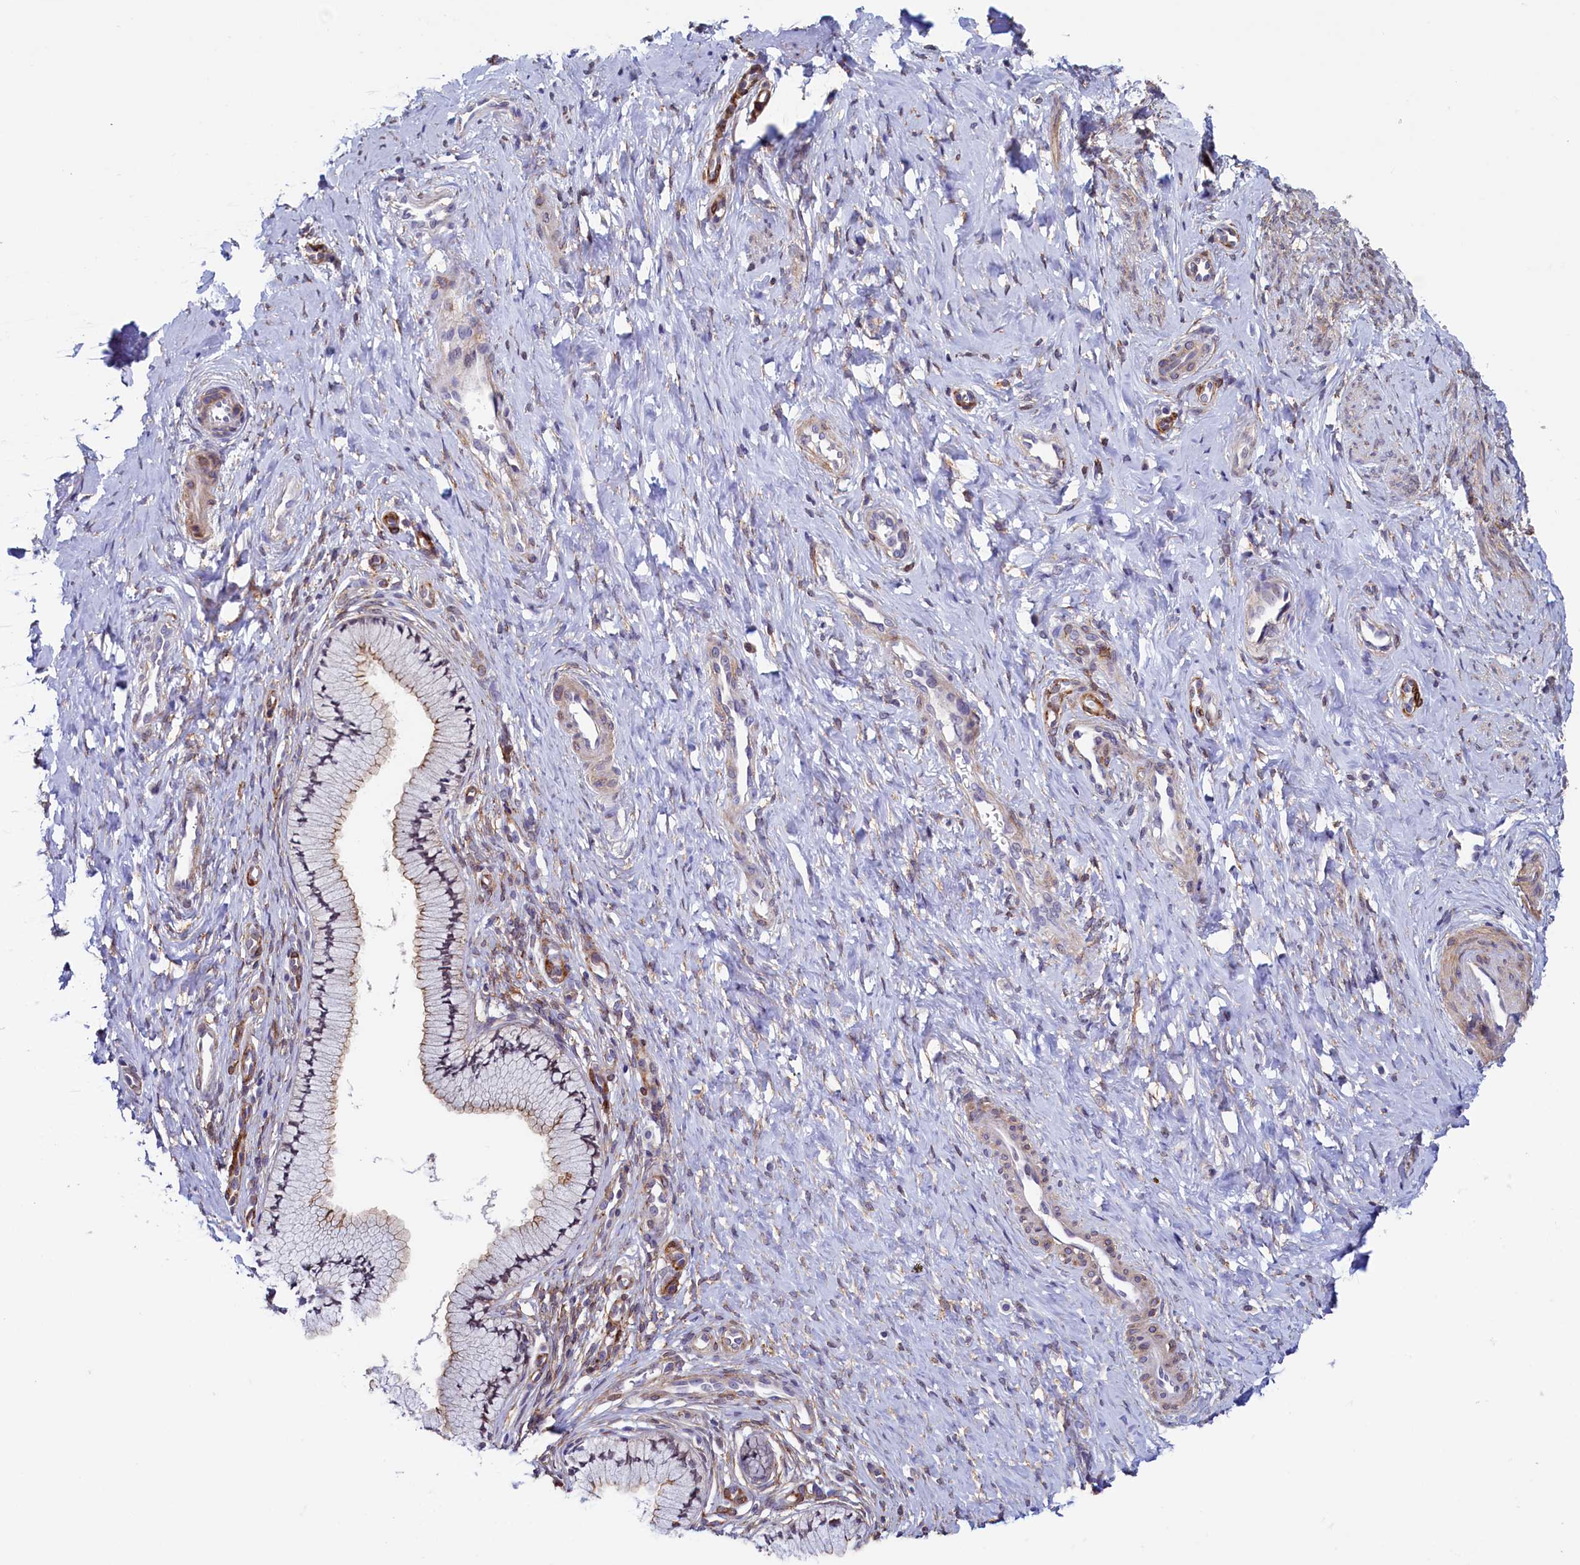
{"staining": {"intensity": "weak", "quantity": "25%-75%", "location": "cytoplasmic/membranous,nuclear"}, "tissue": "cervix", "cell_type": "Glandular cells", "image_type": "normal", "snomed": [{"axis": "morphology", "description": "Normal tissue, NOS"}, {"axis": "topography", "description": "Cervix"}], "caption": "Protein staining by immunohistochemistry exhibits weak cytoplasmic/membranous,nuclear positivity in approximately 25%-75% of glandular cells in normal cervix. (IHC, brightfield microscopy, high magnification).", "gene": "PACSIN3", "patient": {"sex": "female", "age": 36}}